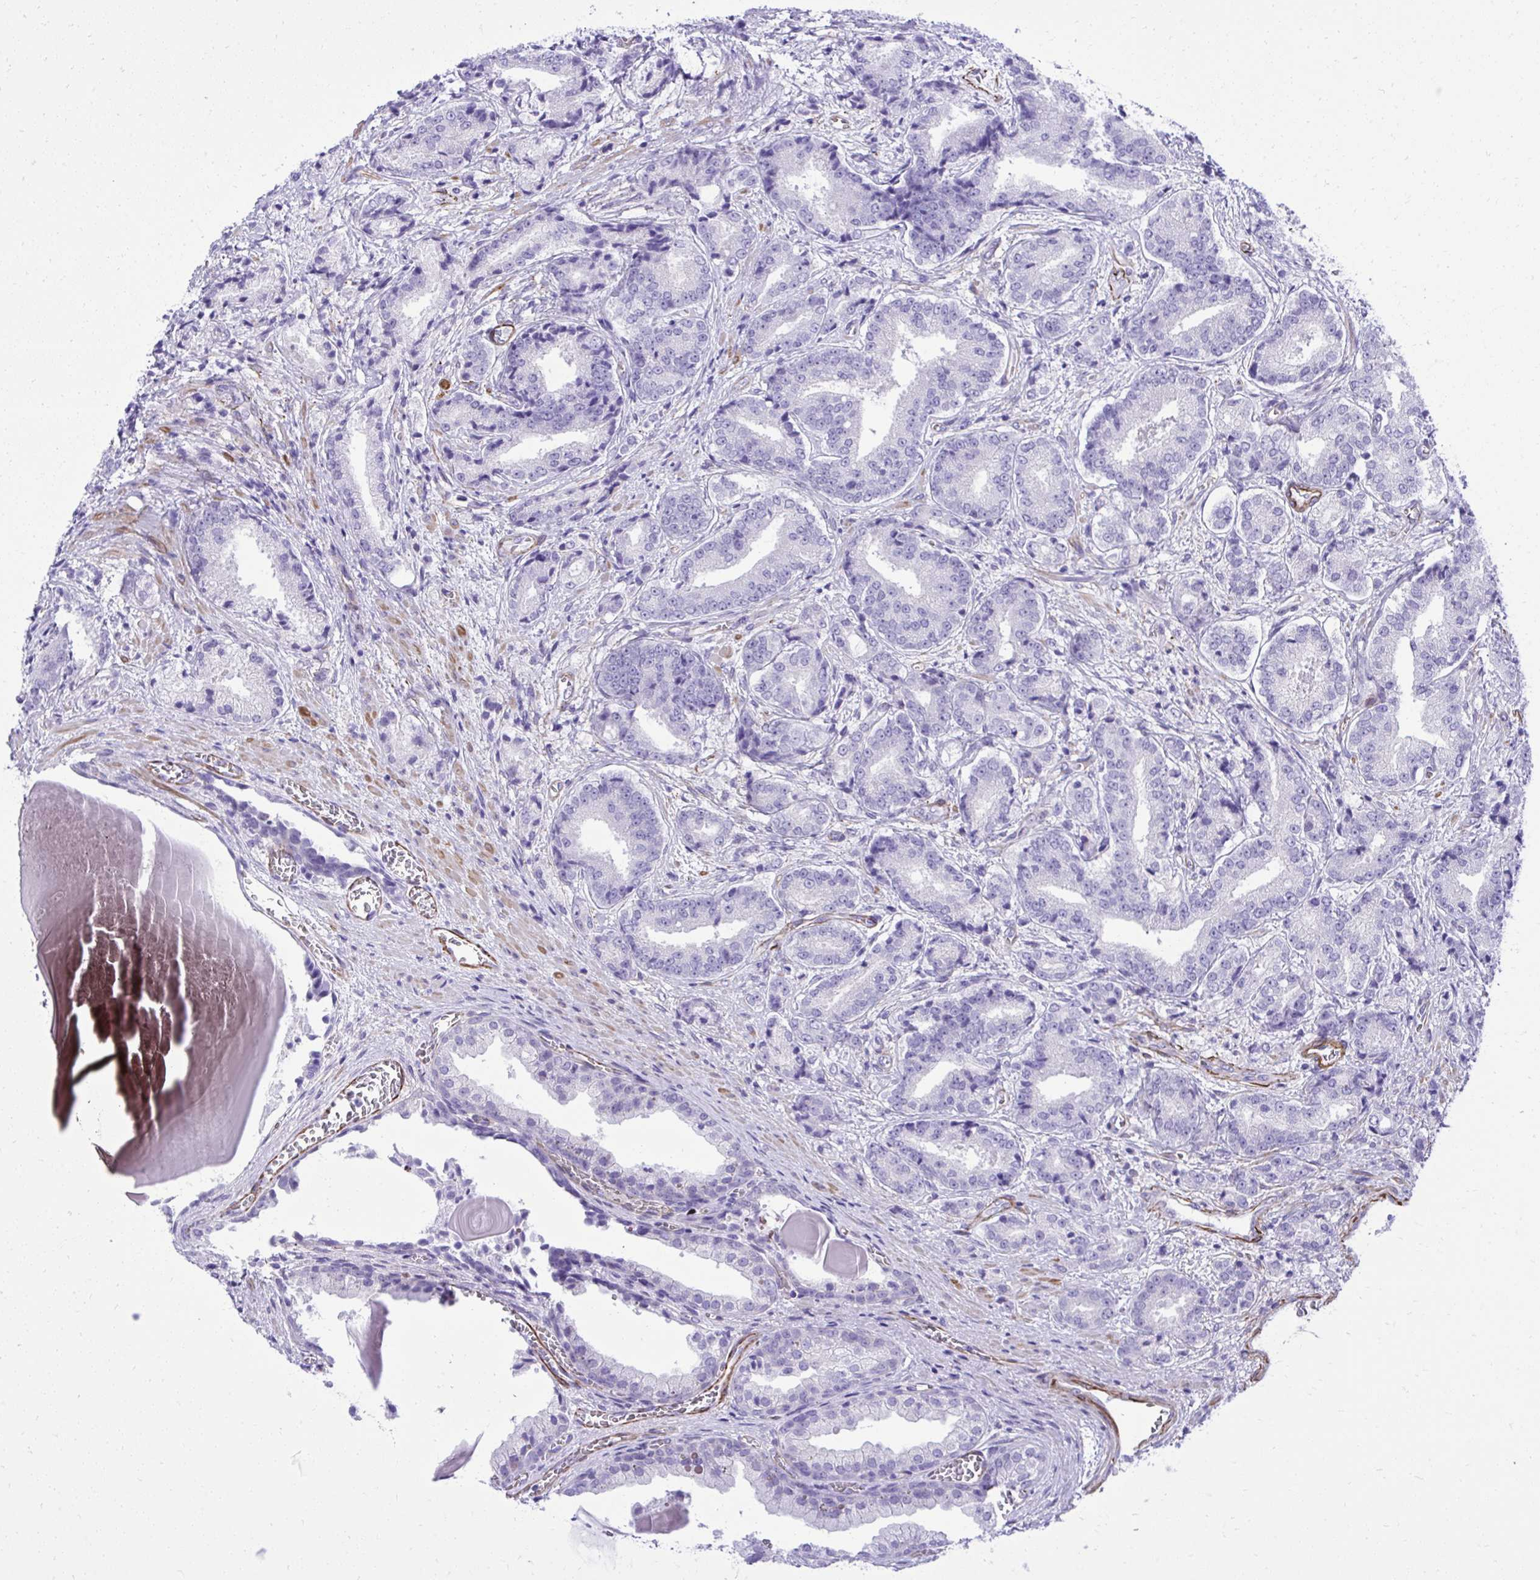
{"staining": {"intensity": "negative", "quantity": "none", "location": "none"}, "tissue": "prostate cancer", "cell_type": "Tumor cells", "image_type": "cancer", "snomed": [{"axis": "morphology", "description": "Adenocarcinoma, High grade"}, {"axis": "topography", "description": "Prostate and seminal vesicle, NOS"}], "caption": "Prostate cancer (high-grade adenocarcinoma) was stained to show a protein in brown. There is no significant staining in tumor cells.", "gene": "PITPNM3", "patient": {"sex": "male", "age": 61}}